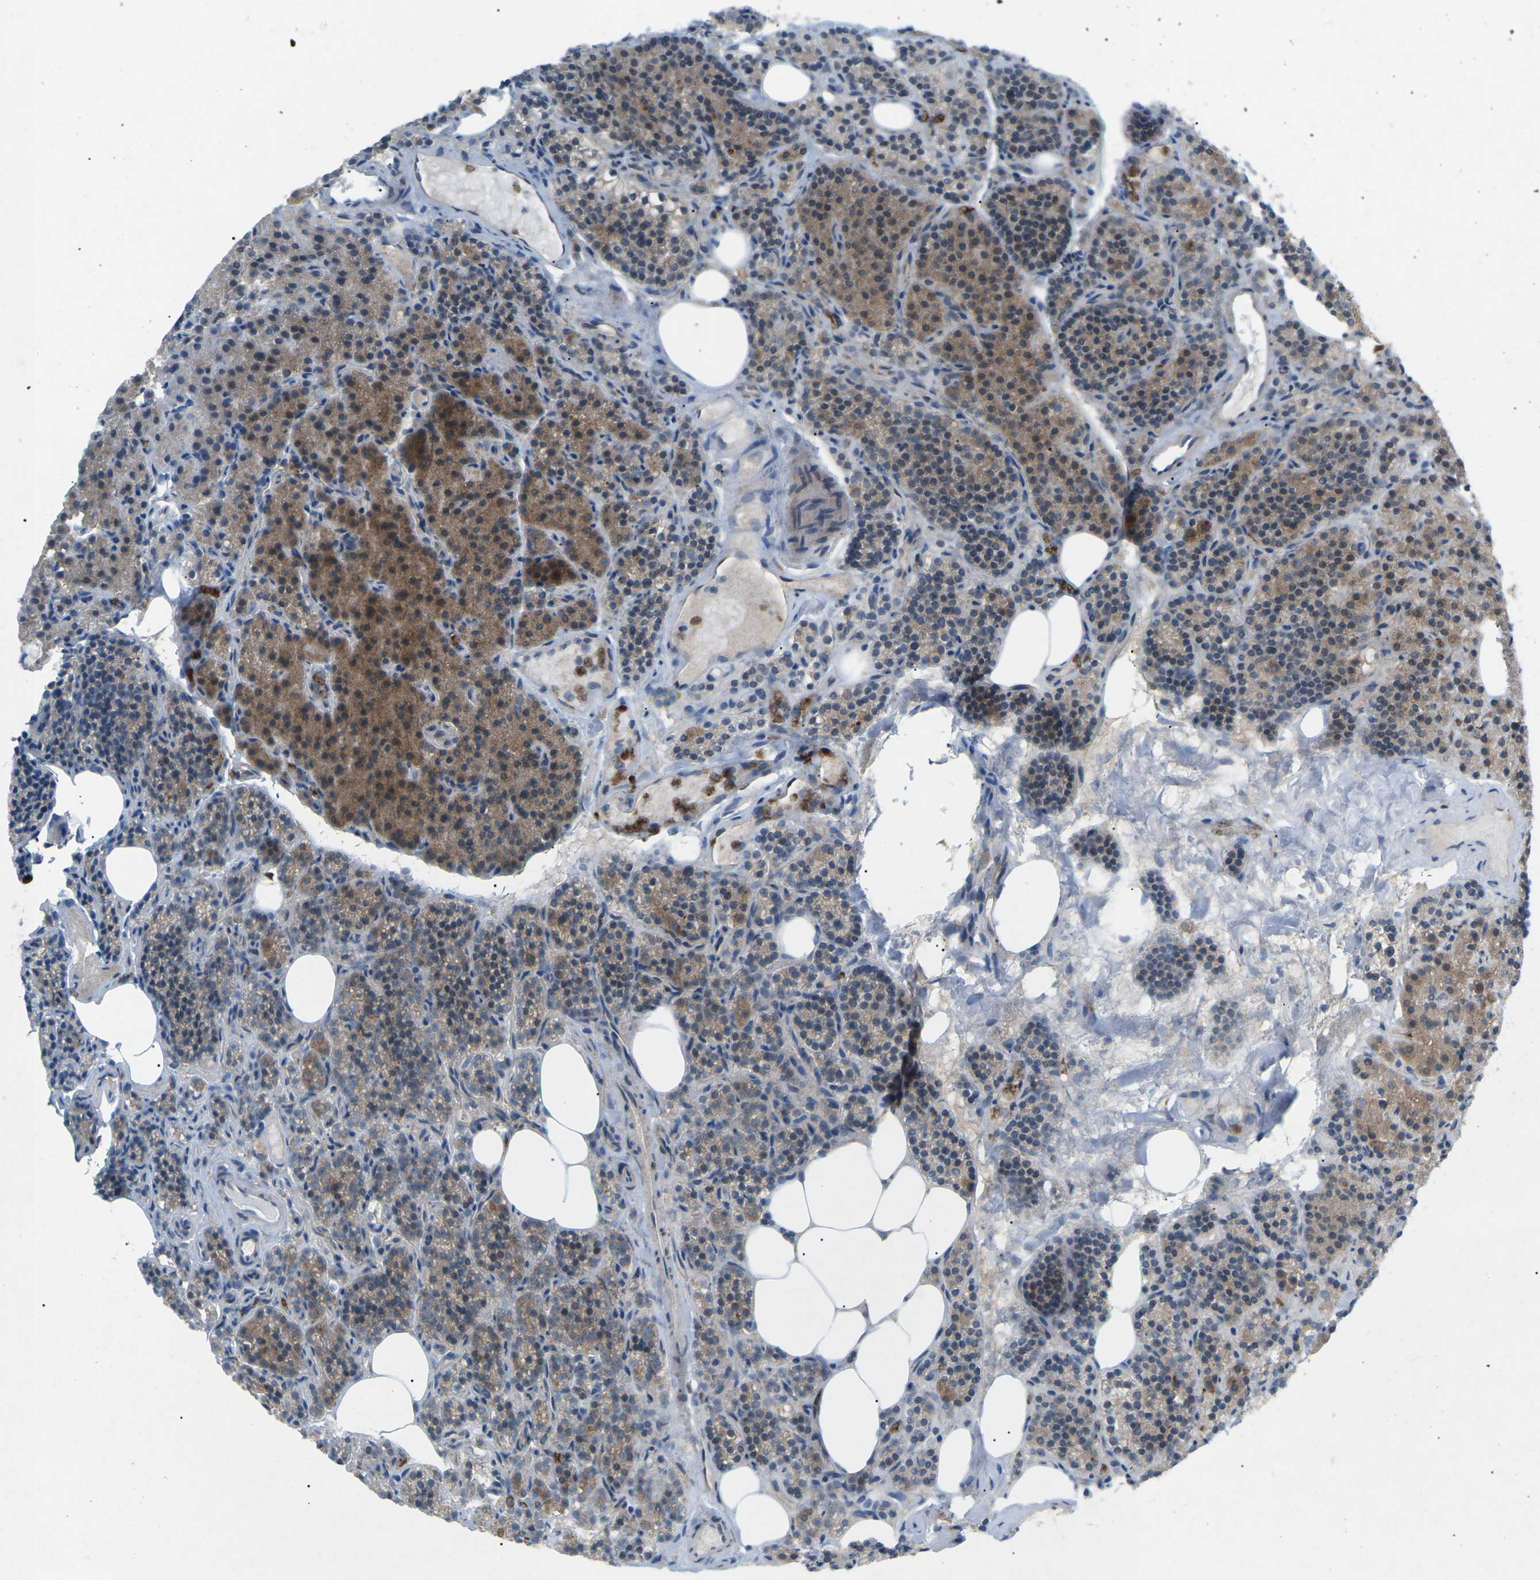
{"staining": {"intensity": "moderate", "quantity": ">75%", "location": "cytoplasmic/membranous"}, "tissue": "parathyroid gland", "cell_type": "Glandular cells", "image_type": "normal", "snomed": [{"axis": "morphology", "description": "Normal tissue, NOS"}, {"axis": "morphology", "description": "Adenoma, NOS"}, {"axis": "topography", "description": "Parathyroid gland"}], "caption": "Immunohistochemistry (DAB) staining of unremarkable human parathyroid gland shows moderate cytoplasmic/membranous protein expression in about >75% of glandular cells.", "gene": "STK11", "patient": {"sex": "female", "age": 74}}